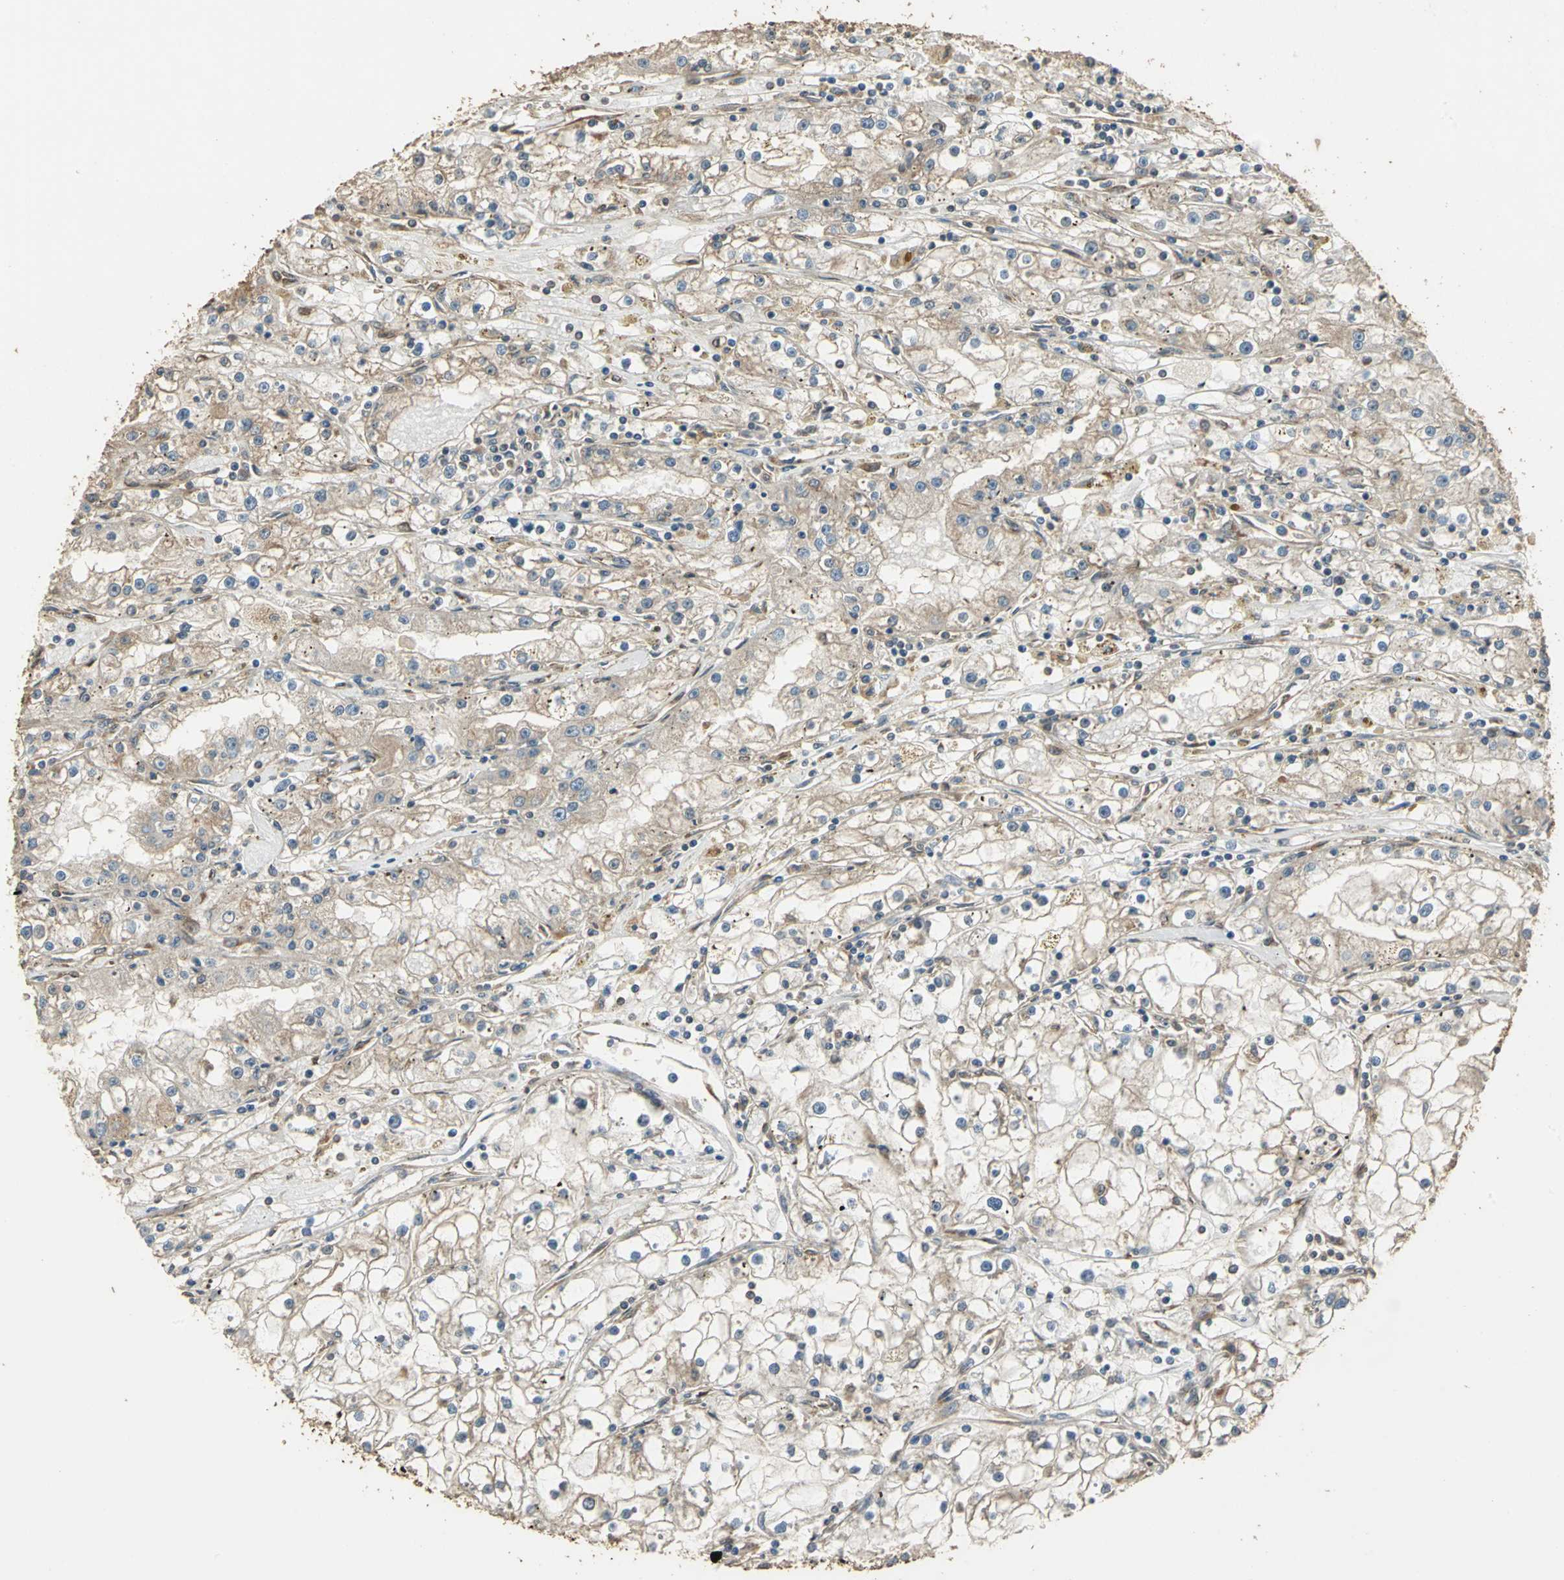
{"staining": {"intensity": "weak", "quantity": ">75%", "location": "cytoplasmic/membranous"}, "tissue": "renal cancer", "cell_type": "Tumor cells", "image_type": "cancer", "snomed": [{"axis": "morphology", "description": "Adenocarcinoma, NOS"}, {"axis": "topography", "description": "Kidney"}], "caption": "Approximately >75% of tumor cells in human renal adenocarcinoma show weak cytoplasmic/membranous protein expression as visualized by brown immunohistochemical staining.", "gene": "KANK1", "patient": {"sex": "male", "age": 56}}